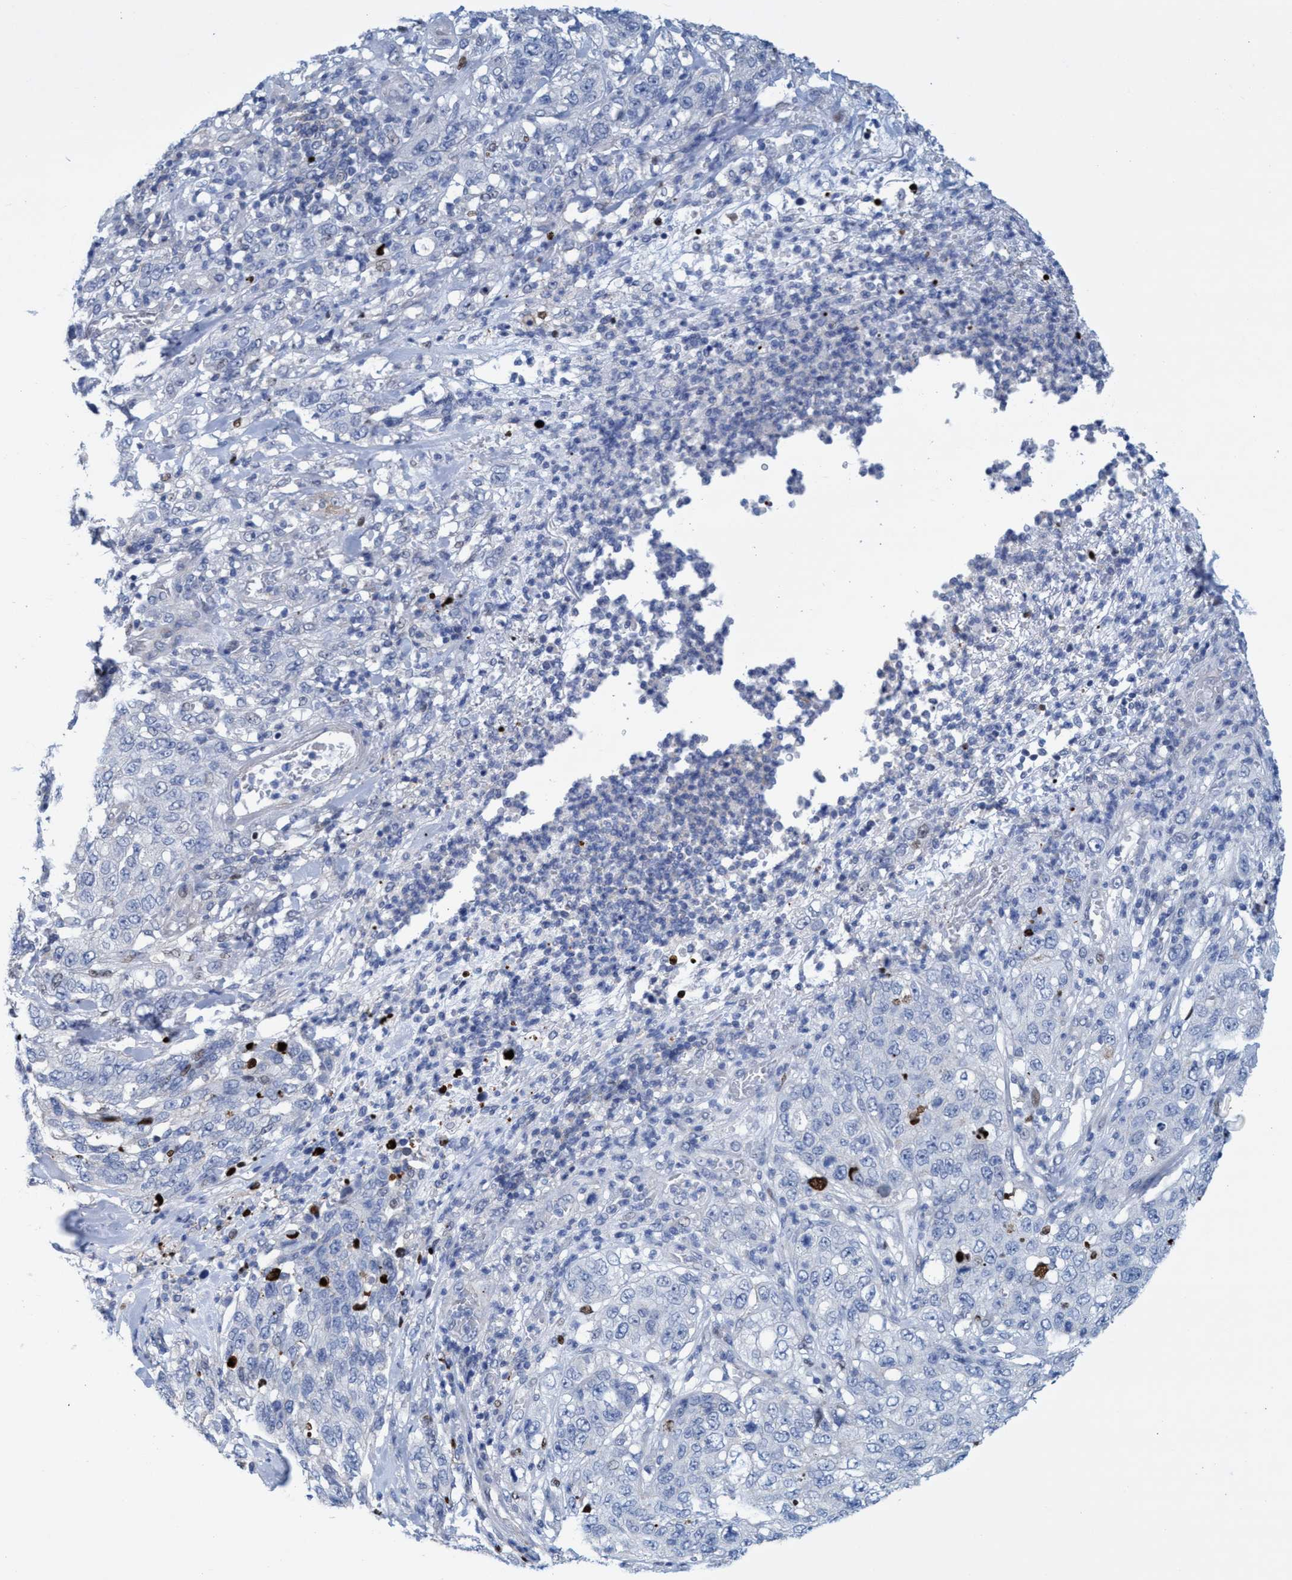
{"staining": {"intensity": "negative", "quantity": "none", "location": "none"}, "tissue": "stomach cancer", "cell_type": "Tumor cells", "image_type": "cancer", "snomed": [{"axis": "morphology", "description": "Adenocarcinoma, NOS"}, {"axis": "topography", "description": "Stomach"}], "caption": "Immunohistochemistry (IHC) micrograph of human stomach cancer (adenocarcinoma) stained for a protein (brown), which reveals no staining in tumor cells.", "gene": "R3HCC1", "patient": {"sex": "male", "age": 48}}